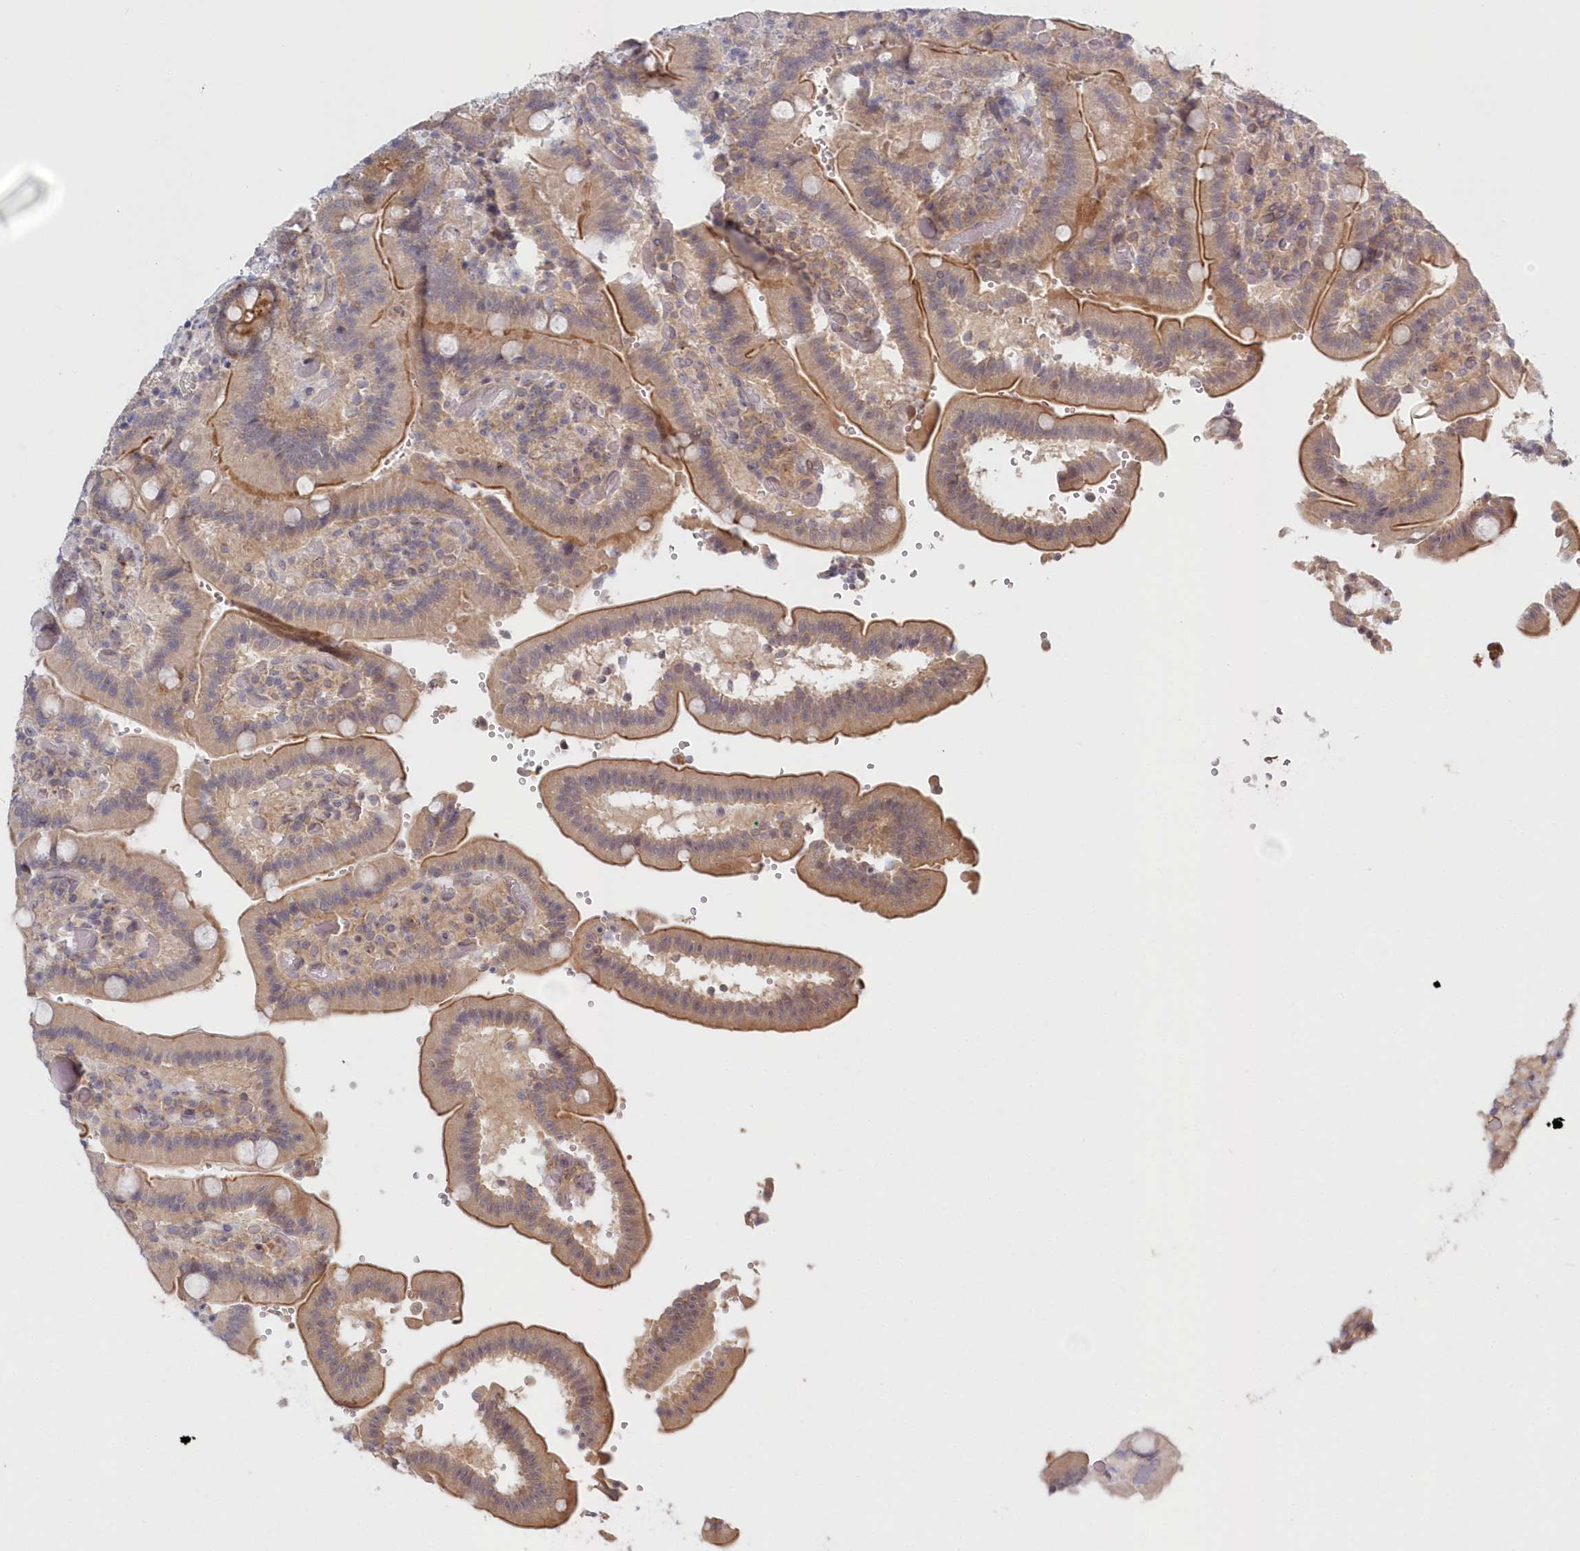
{"staining": {"intensity": "moderate", "quantity": ">75%", "location": "cytoplasmic/membranous"}, "tissue": "duodenum", "cell_type": "Glandular cells", "image_type": "normal", "snomed": [{"axis": "morphology", "description": "Normal tissue, NOS"}, {"axis": "topography", "description": "Duodenum"}], "caption": "Protein expression analysis of benign duodenum demonstrates moderate cytoplasmic/membranous staining in about >75% of glandular cells.", "gene": "KATNA1", "patient": {"sex": "female", "age": 62}}